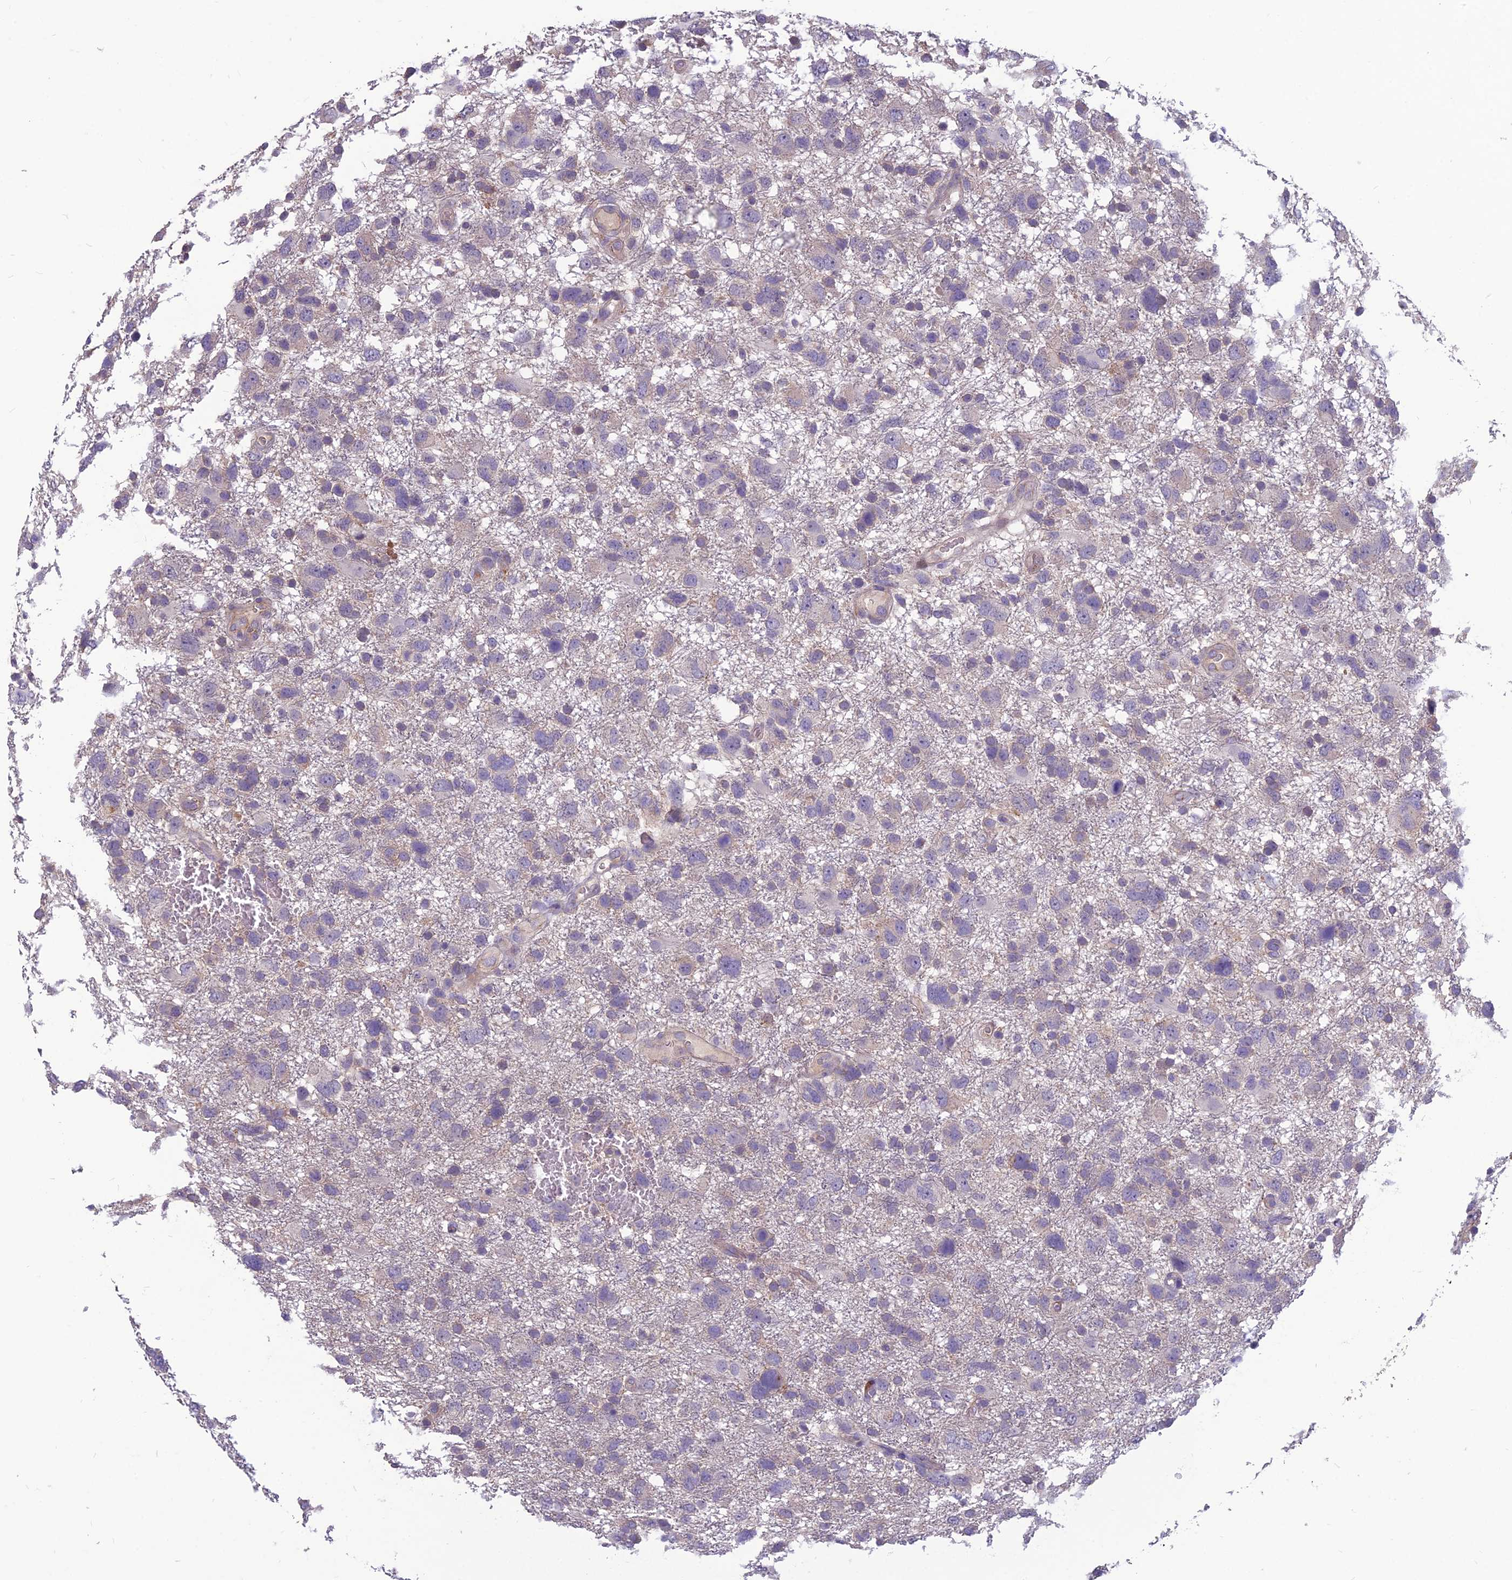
{"staining": {"intensity": "negative", "quantity": "none", "location": "none"}, "tissue": "glioma", "cell_type": "Tumor cells", "image_type": "cancer", "snomed": [{"axis": "morphology", "description": "Glioma, malignant, High grade"}, {"axis": "topography", "description": "Brain"}], "caption": "A photomicrograph of malignant glioma (high-grade) stained for a protein shows no brown staining in tumor cells.", "gene": "TSPAN15", "patient": {"sex": "male", "age": 61}}